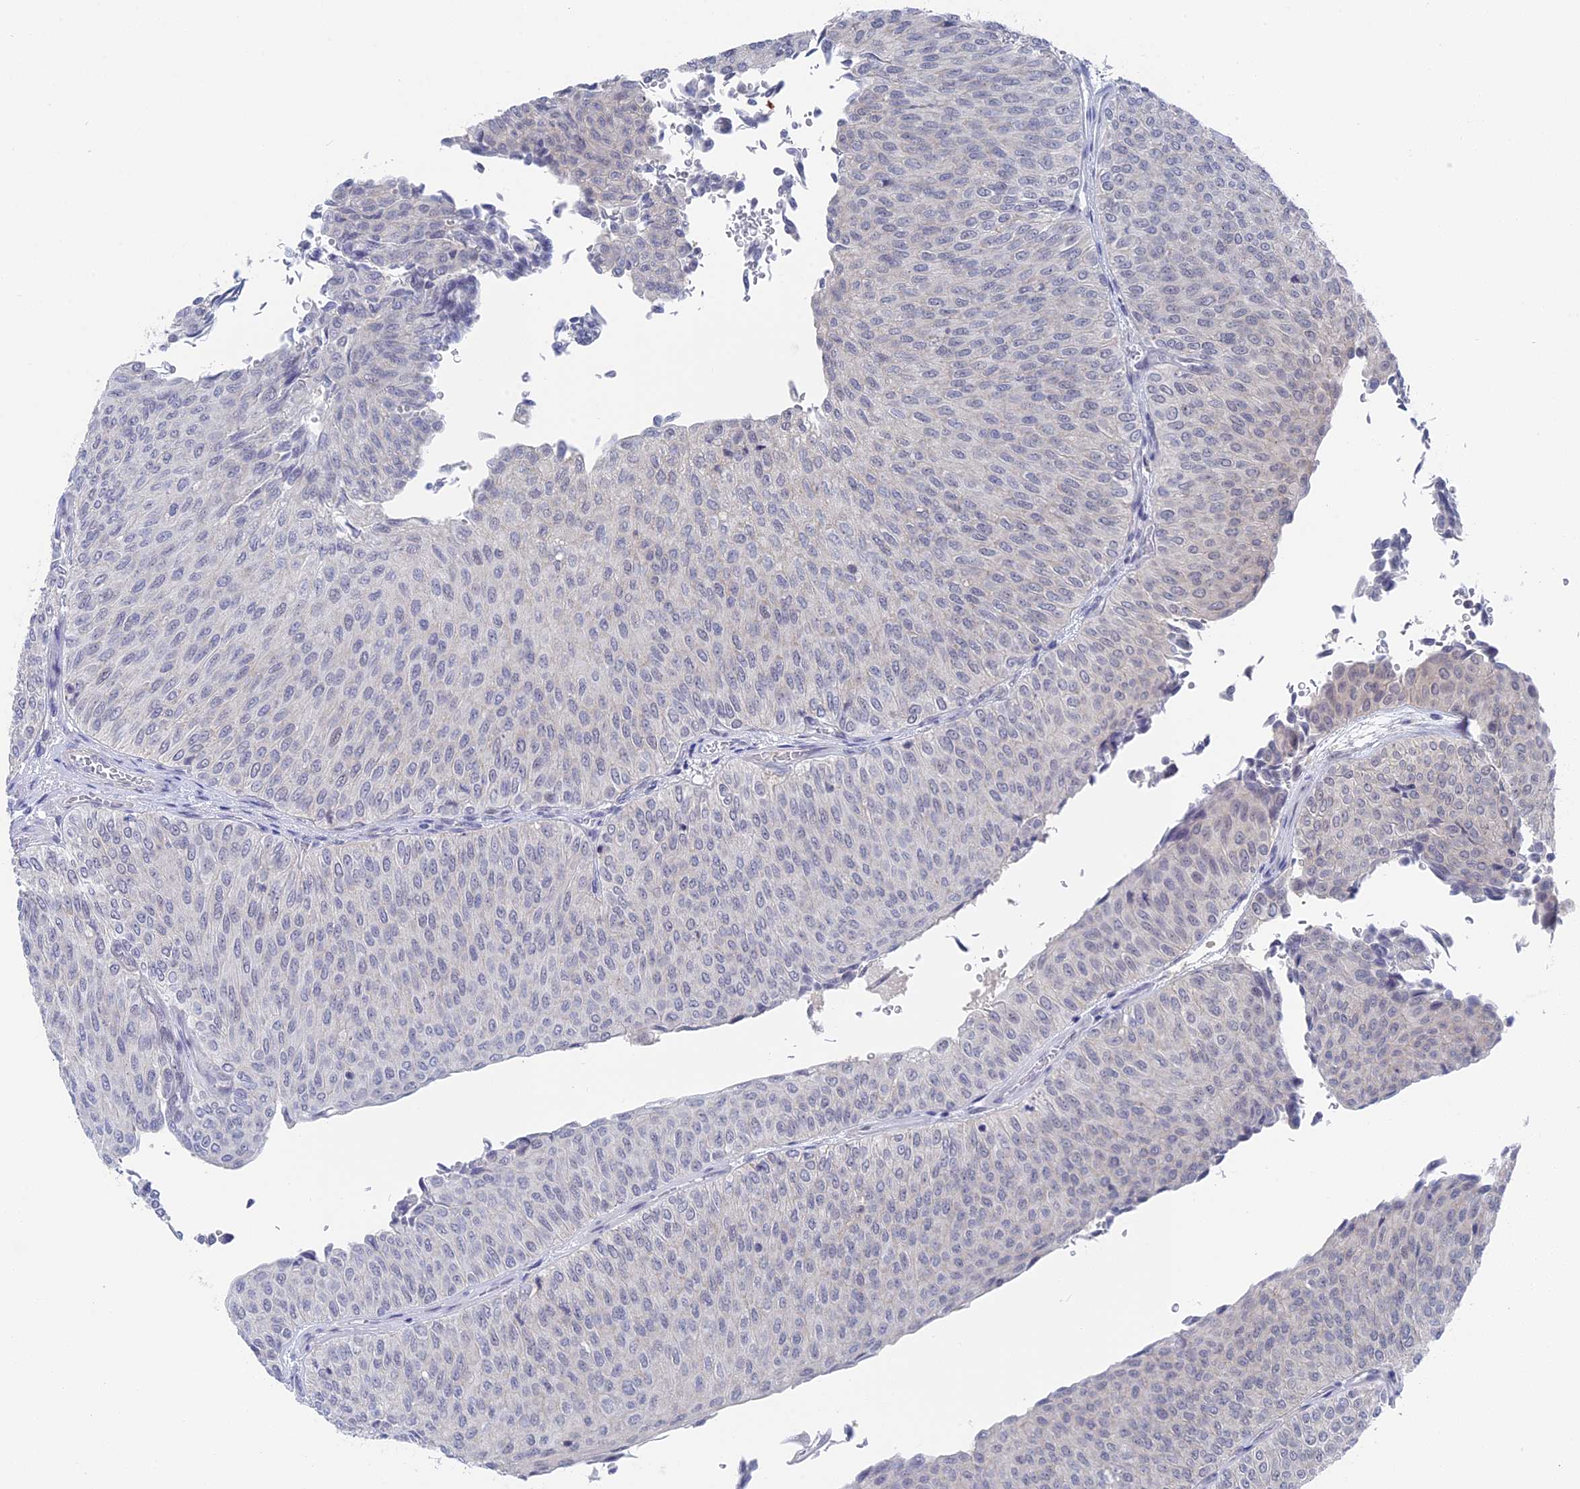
{"staining": {"intensity": "negative", "quantity": "none", "location": "none"}, "tissue": "urothelial cancer", "cell_type": "Tumor cells", "image_type": "cancer", "snomed": [{"axis": "morphology", "description": "Urothelial carcinoma, Low grade"}, {"axis": "topography", "description": "Urinary bladder"}], "caption": "Immunohistochemical staining of human urothelial carcinoma (low-grade) displays no significant staining in tumor cells.", "gene": "BRD2", "patient": {"sex": "male", "age": 78}}